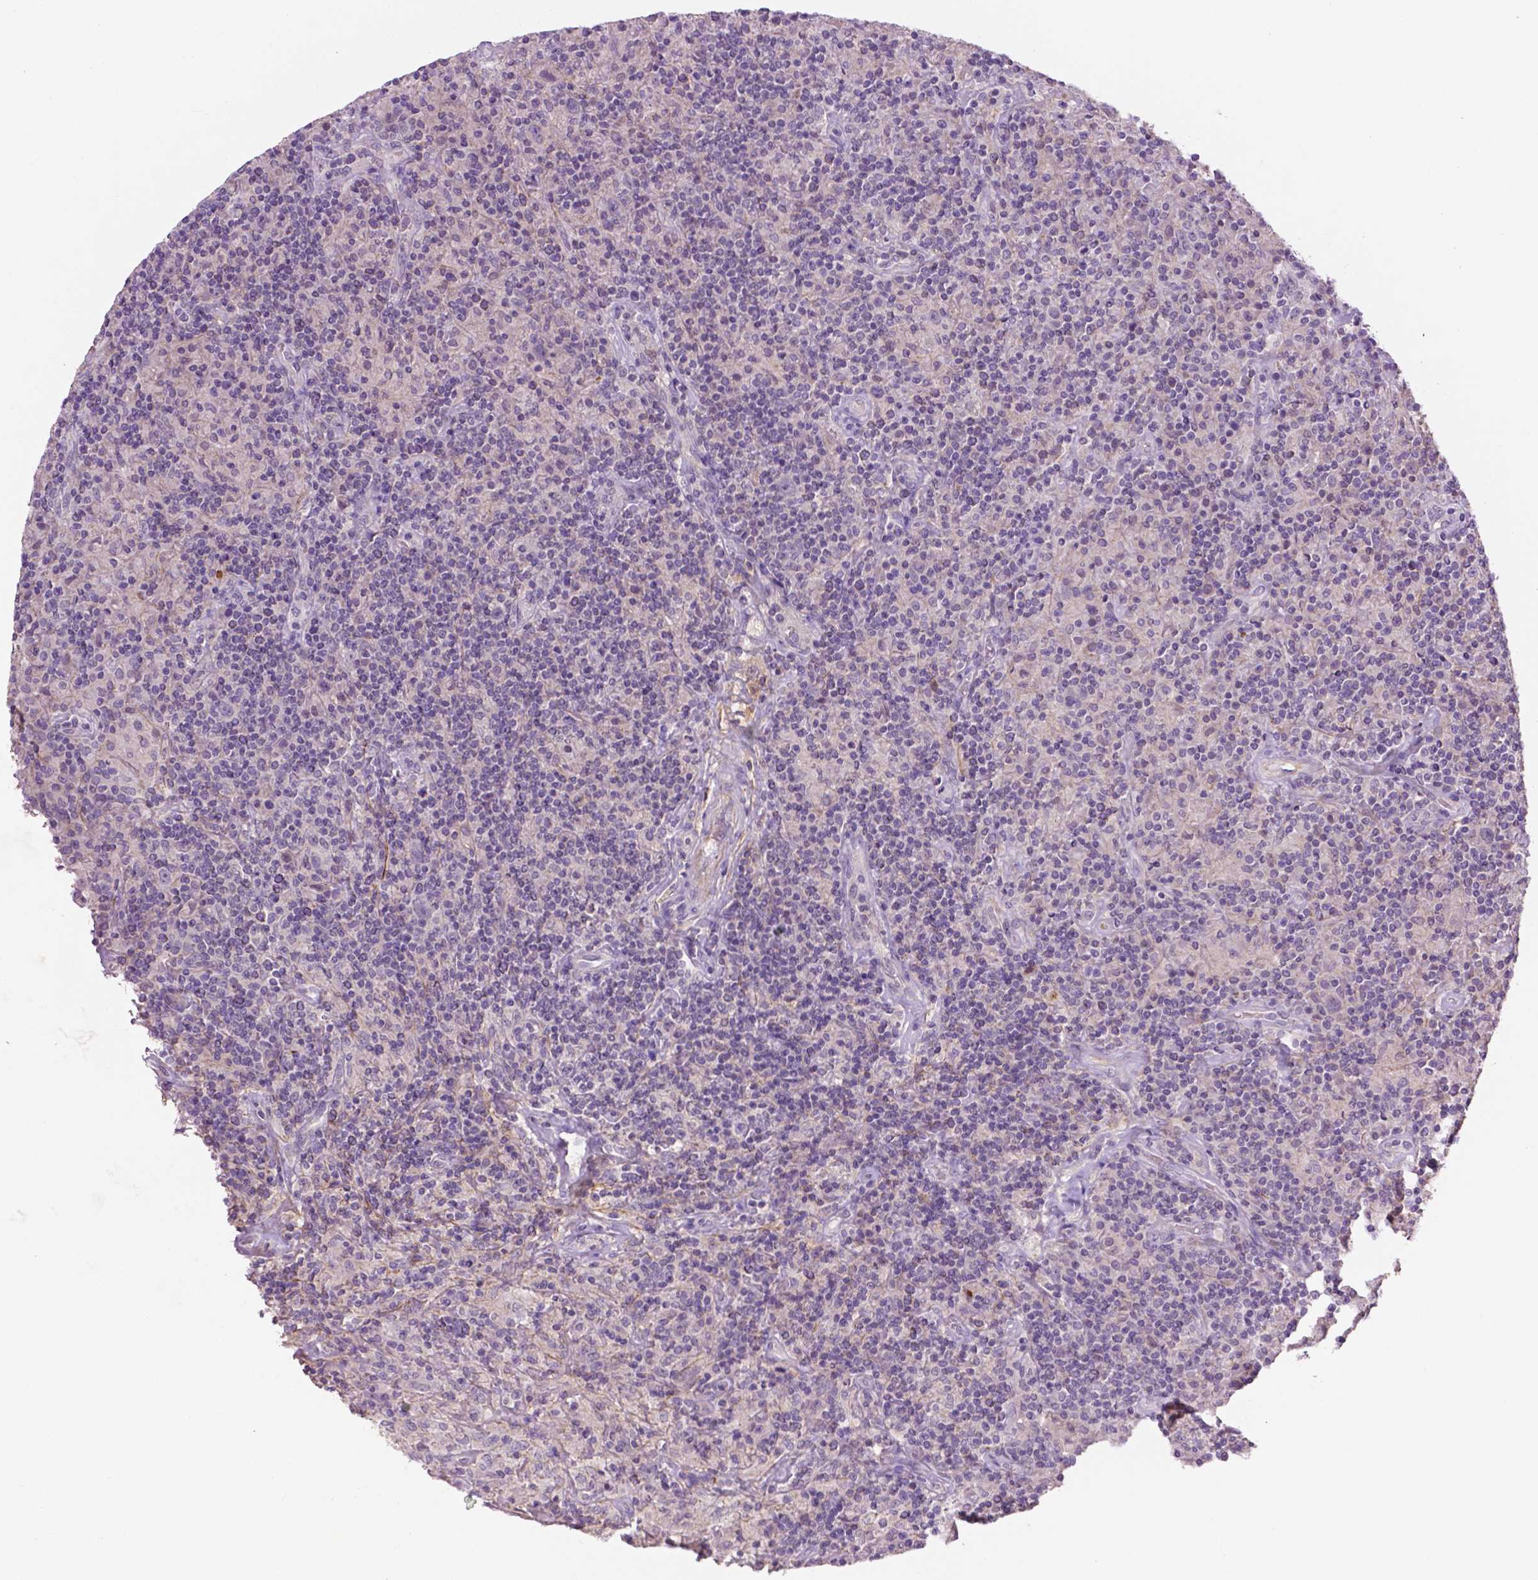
{"staining": {"intensity": "negative", "quantity": "none", "location": "none"}, "tissue": "lymphoma", "cell_type": "Tumor cells", "image_type": "cancer", "snomed": [{"axis": "morphology", "description": "Hodgkin's disease, NOS"}, {"axis": "topography", "description": "Lymph node"}], "caption": "Image shows no protein expression in tumor cells of Hodgkin's disease tissue.", "gene": "FBLN1", "patient": {"sex": "male", "age": 70}}